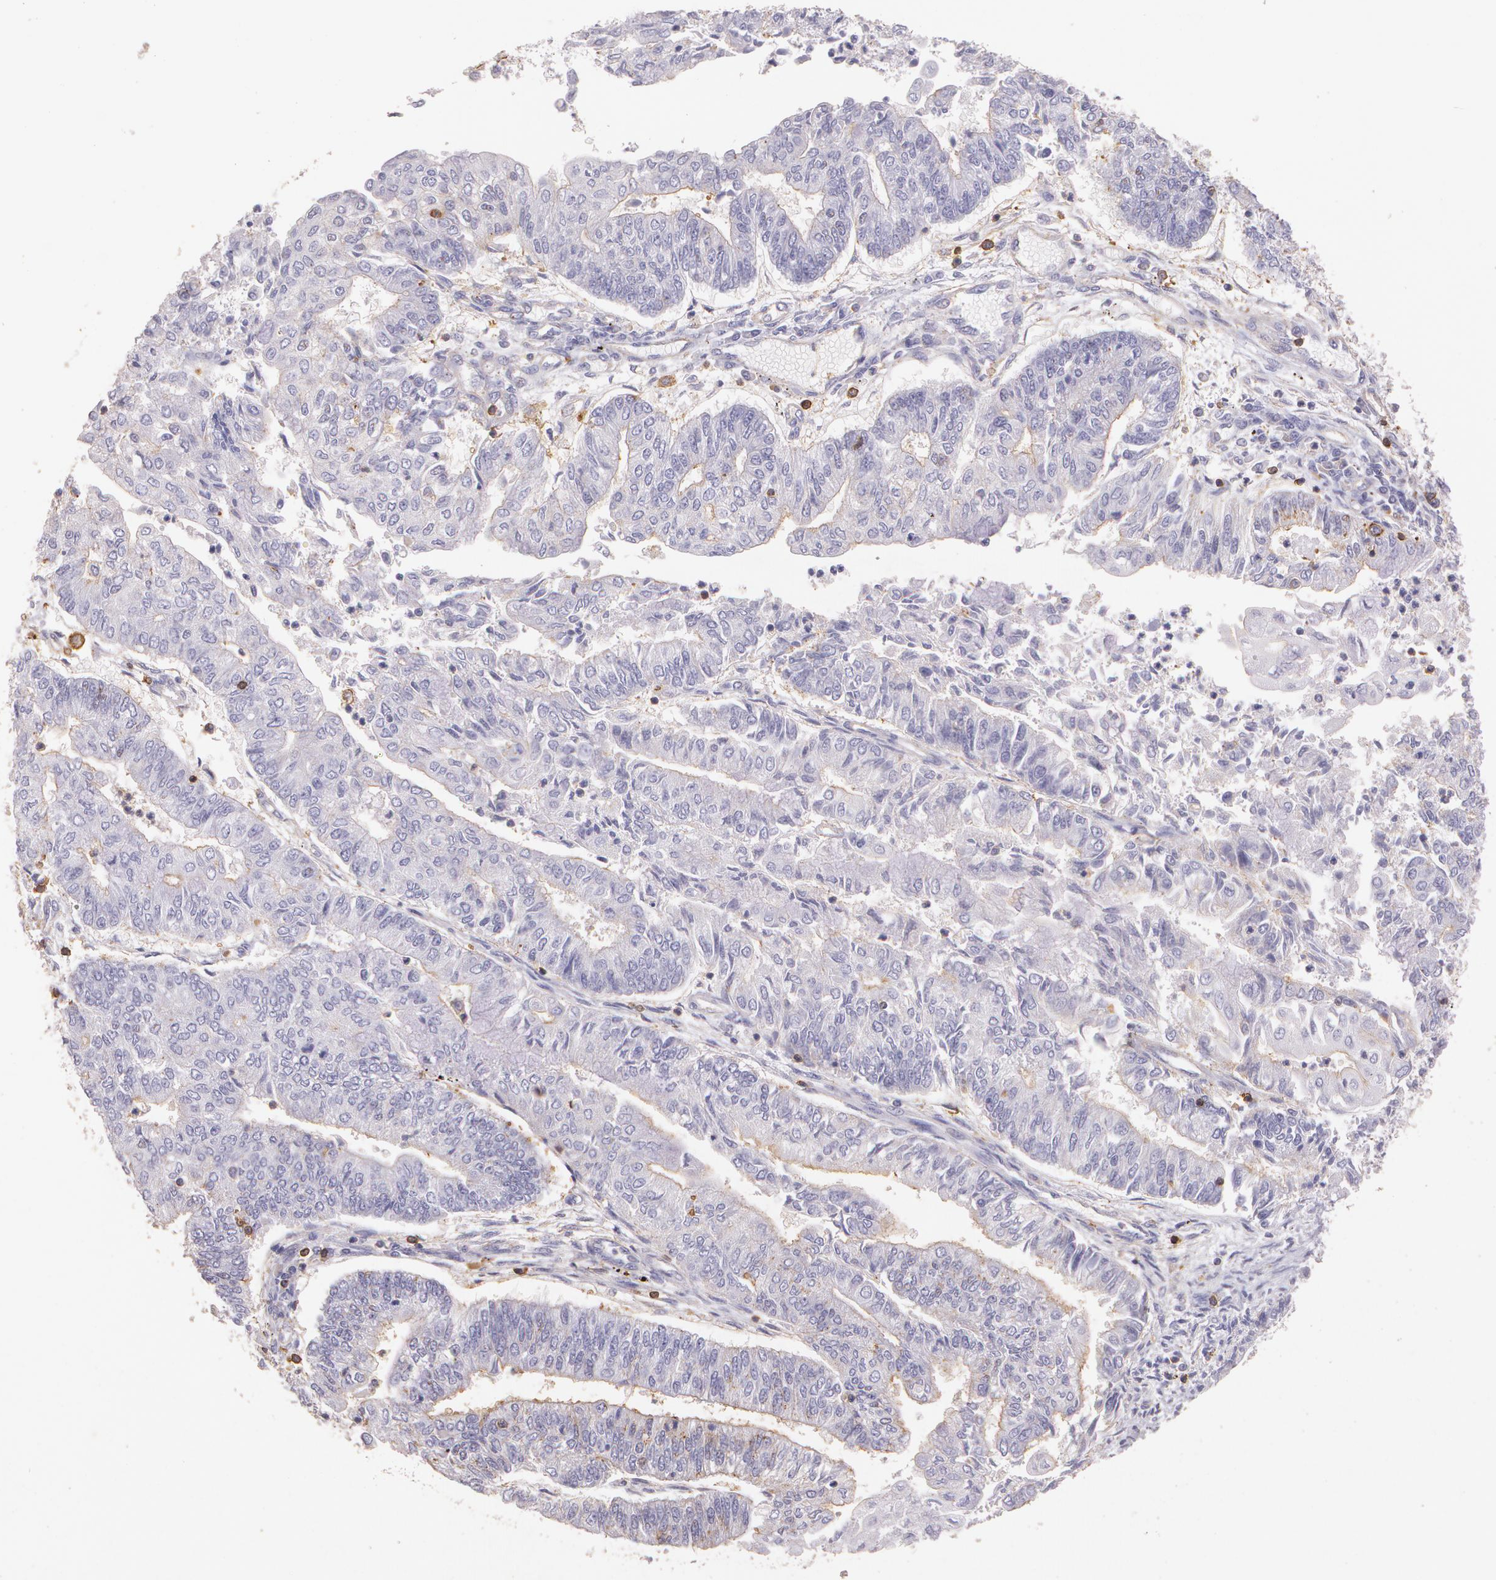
{"staining": {"intensity": "weak", "quantity": "25%-75%", "location": "cytoplasmic/membranous"}, "tissue": "endometrial cancer", "cell_type": "Tumor cells", "image_type": "cancer", "snomed": [{"axis": "morphology", "description": "Adenocarcinoma, NOS"}, {"axis": "topography", "description": "Endometrium"}], "caption": "Protein positivity by IHC exhibits weak cytoplasmic/membranous staining in approximately 25%-75% of tumor cells in endometrial cancer (adenocarcinoma).", "gene": "TGFBR1", "patient": {"sex": "female", "age": 67}}